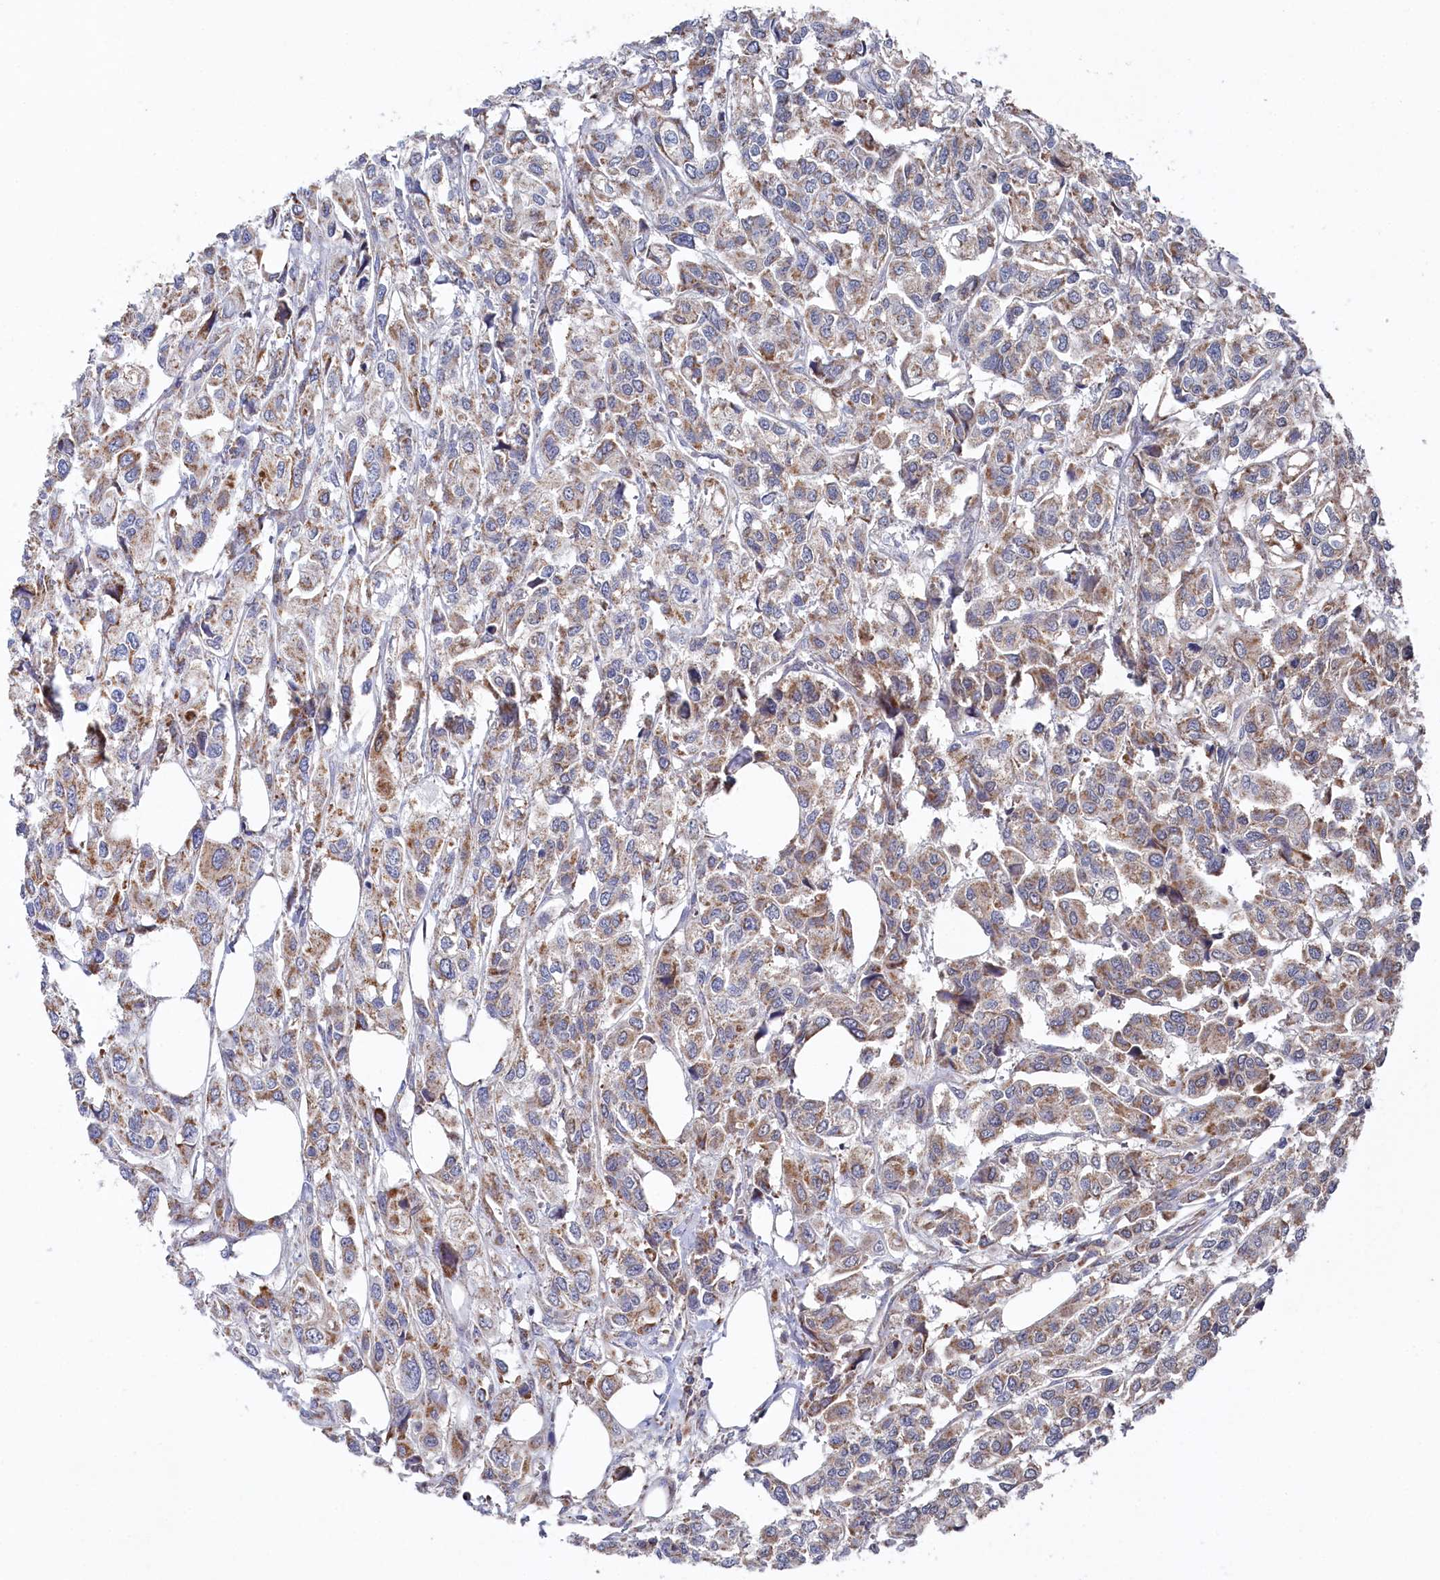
{"staining": {"intensity": "moderate", "quantity": "25%-75%", "location": "cytoplasmic/membranous"}, "tissue": "urothelial cancer", "cell_type": "Tumor cells", "image_type": "cancer", "snomed": [{"axis": "morphology", "description": "Urothelial carcinoma, High grade"}, {"axis": "topography", "description": "Urinary bladder"}], "caption": "Immunohistochemical staining of human urothelial cancer exhibits moderate cytoplasmic/membranous protein positivity in approximately 25%-75% of tumor cells.", "gene": "GLS2", "patient": {"sex": "male", "age": 67}}